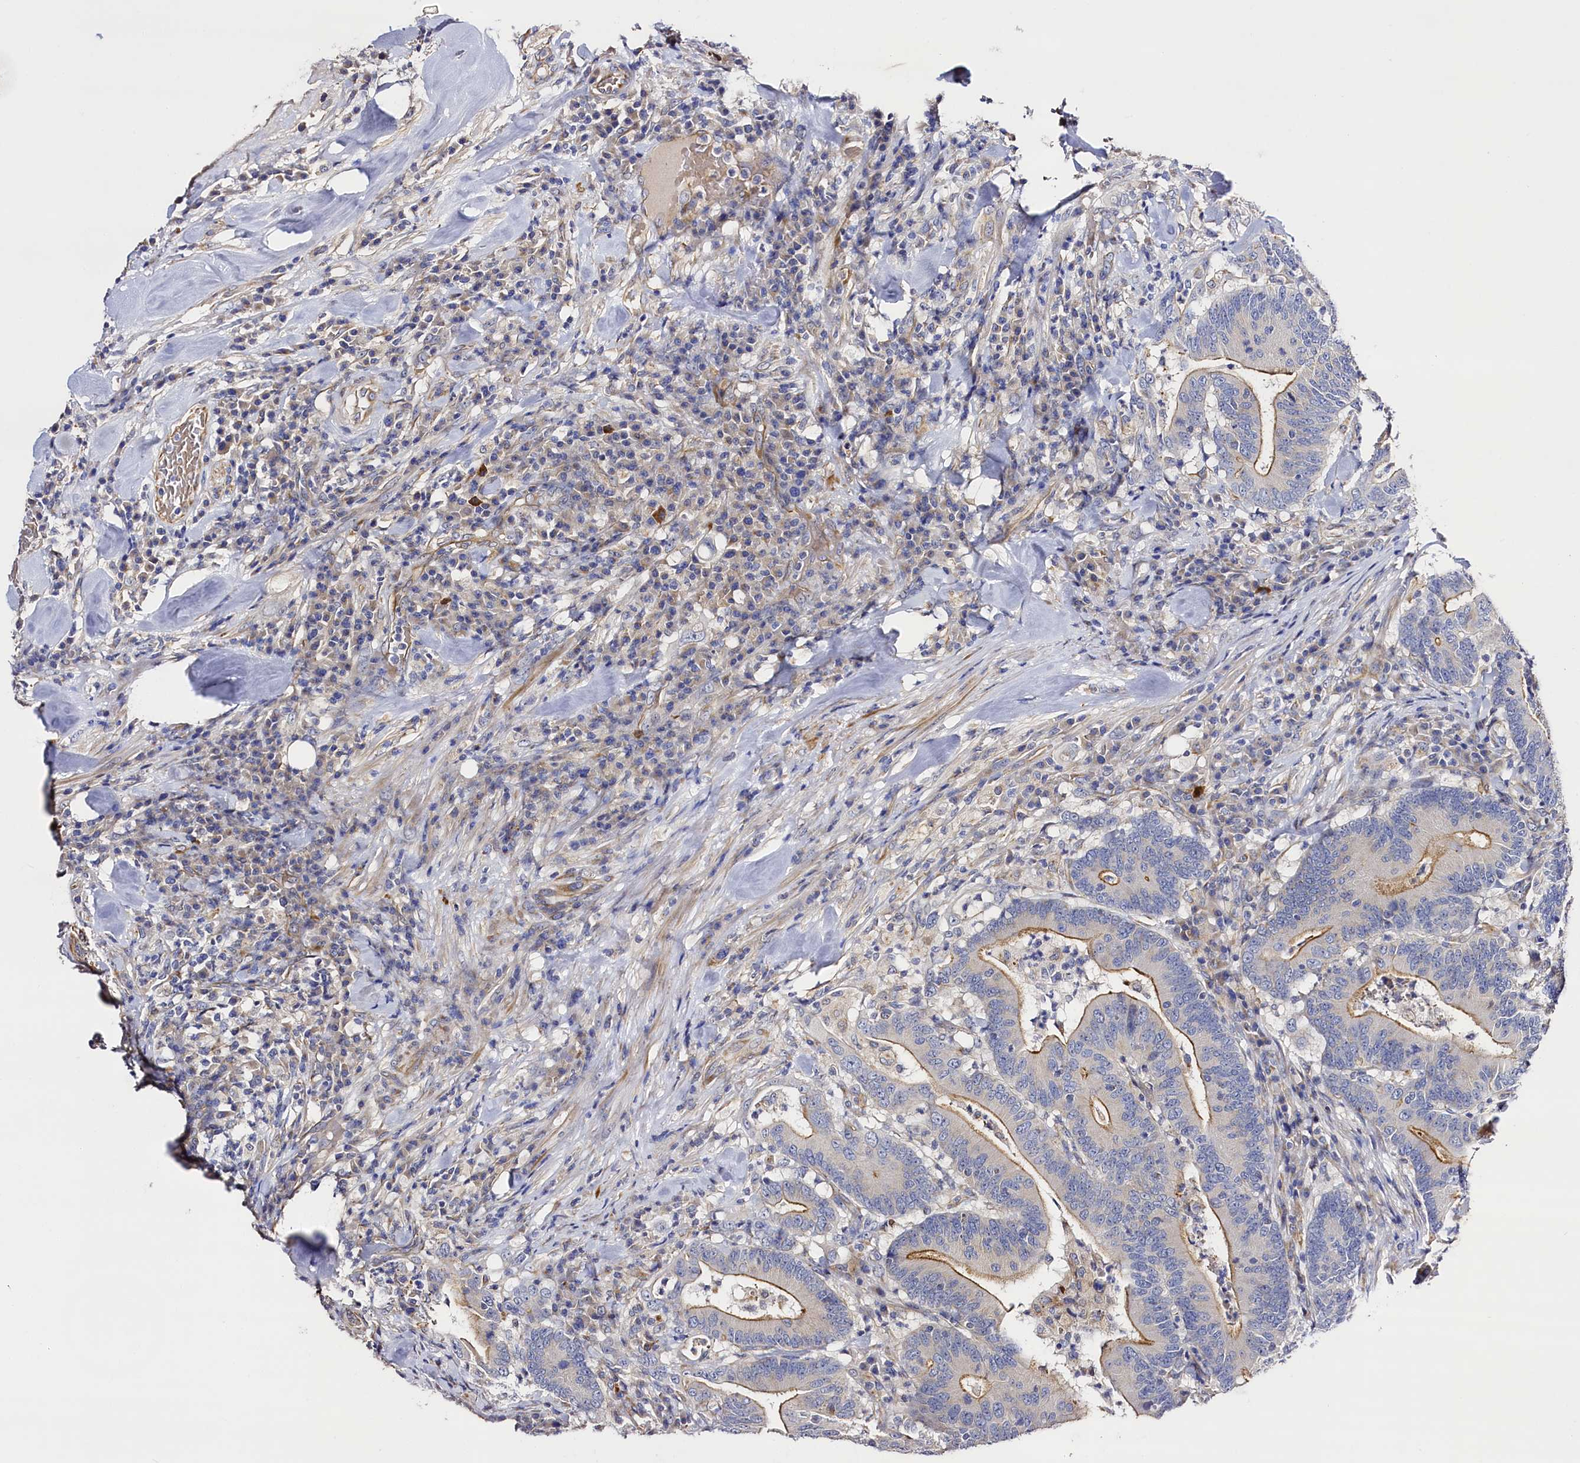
{"staining": {"intensity": "moderate", "quantity": "25%-75%", "location": "cytoplasmic/membranous"}, "tissue": "colorectal cancer", "cell_type": "Tumor cells", "image_type": "cancer", "snomed": [{"axis": "morphology", "description": "Adenocarcinoma, NOS"}, {"axis": "topography", "description": "Colon"}], "caption": "The photomicrograph exhibits a brown stain indicating the presence of a protein in the cytoplasmic/membranous of tumor cells in colorectal cancer (adenocarcinoma).", "gene": "SLC7A1", "patient": {"sex": "female", "age": 66}}